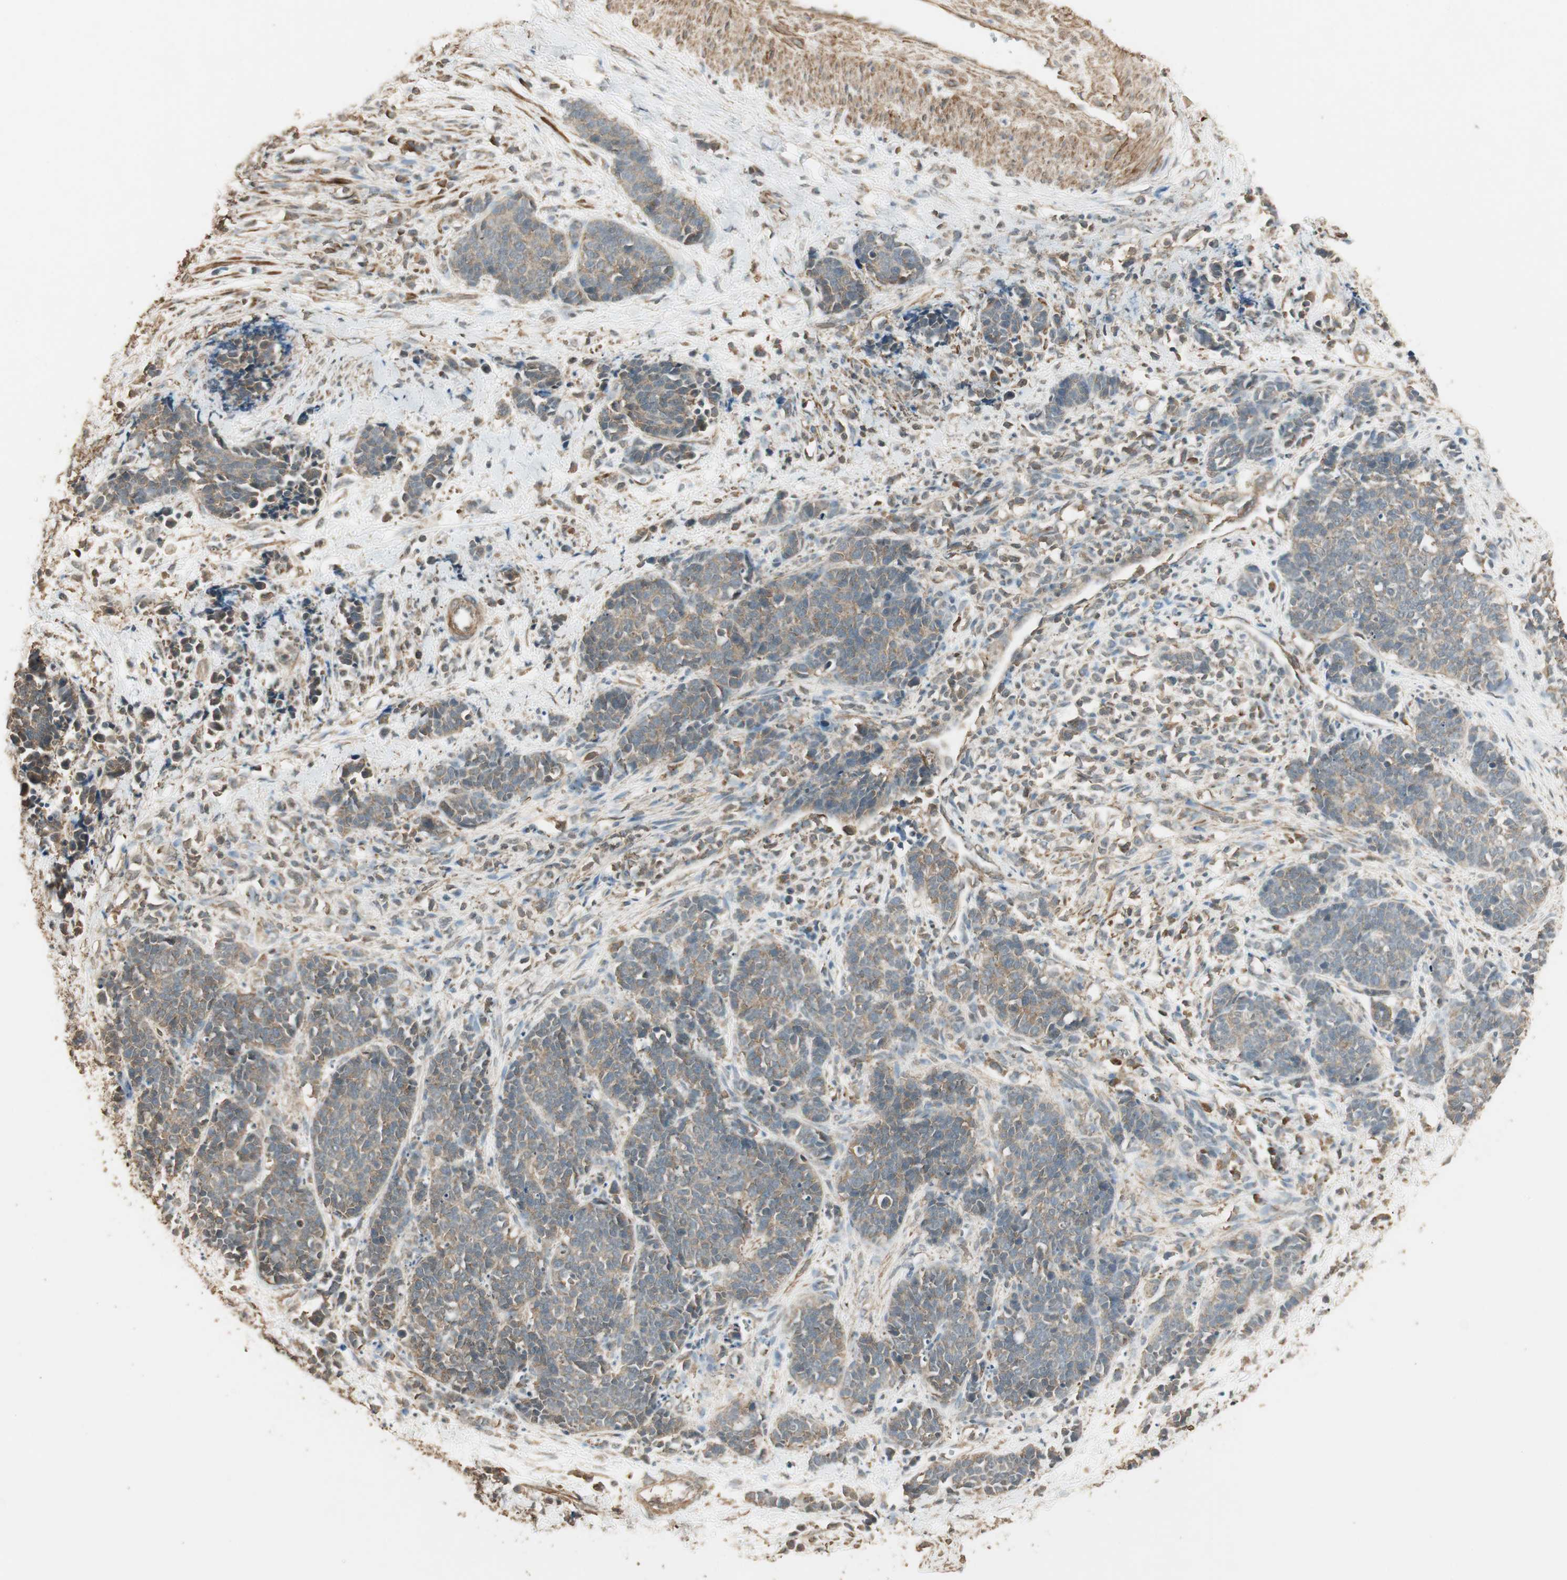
{"staining": {"intensity": "moderate", "quantity": ">75%", "location": "cytoplasmic/membranous"}, "tissue": "cervical cancer", "cell_type": "Tumor cells", "image_type": "cancer", "snomed": [{"axis": "morphology", "description": "Squamous cell carcinoma, NOS"}, {"axis": "topography", "description": "Cervix"}], "caption": "An image of human cervical squamous cell carcinoma stained for a protein reveals moderate cytoplasmic/membranous brown staining in tumor cells.", "gene": "USP2", "patient": {"sex": "female", "age": 35}}